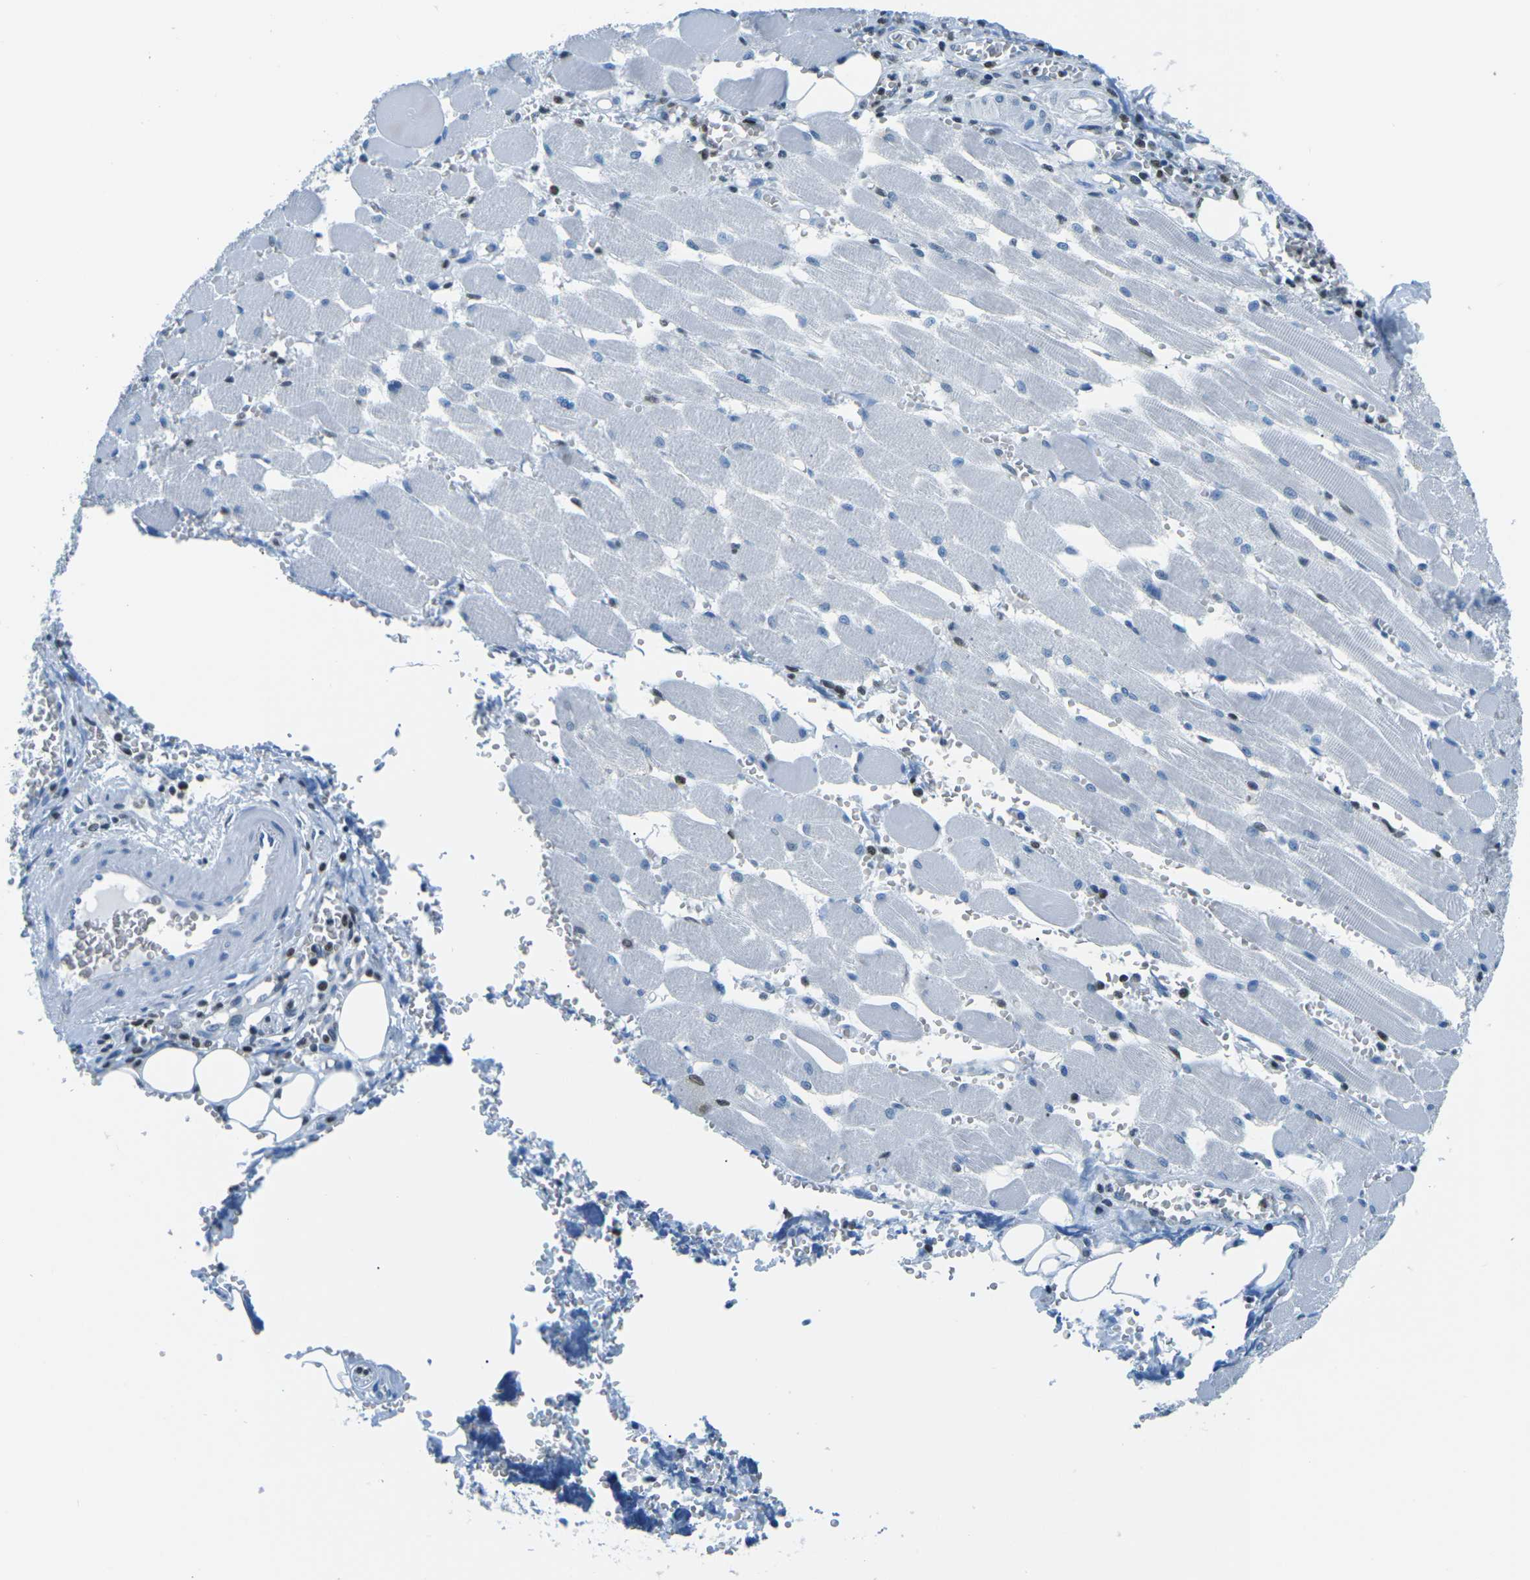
{"staining": {"intensity": "negative", "quantity": "none", "location": "none"}, "tissue": "adipose tissue", "cell_type": "Adipocytes", "image_type": "normal", "snomed": [{"axis": "morphology", "description": "Normal tissue, NOS"}, {"axis": "morphology", "description": "Inflammation, NOS"}, {"axis": "topography", "description": "Vascular tissue"}, {"axis": "topography", "description": "Salivary gland"}], "caption": "Immunohistochemical staining of normal human adipose tissue shows no significant staining in adipocytes. The staining was performed using DAB to visualize the protein expression in brown, while the nuclei were stained in blue with hematoxylin (Magnification: 20x).", "gene": "CELF2", "patient": {"sex": "female", "age": 75}}